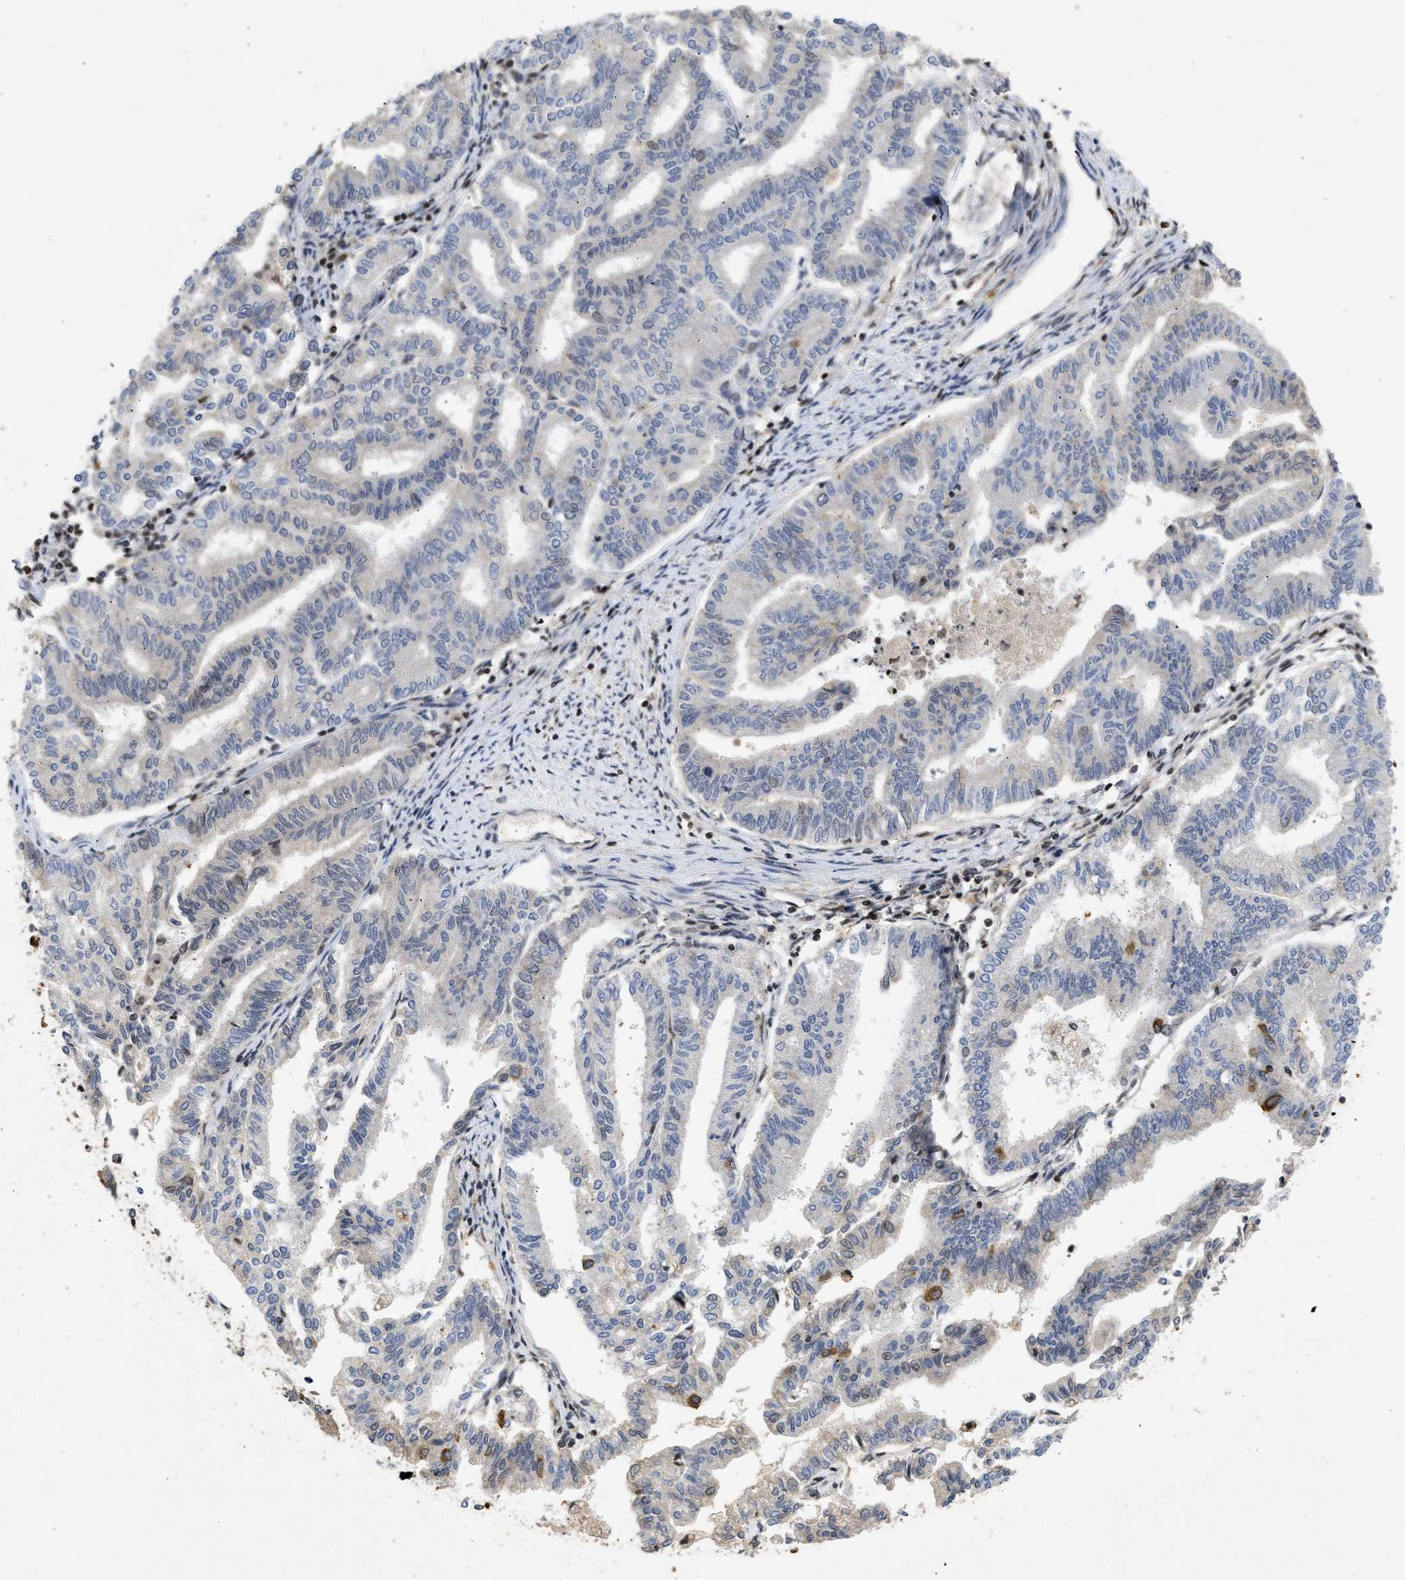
{"staining": {"intensity": "negative", "quantity": "none", "location": "none"}, "tissue": "endometrial cancer", "cell_type": "Tumor cells", "image_type": "cancer", "snomed": [{"axis": "morphology", "description": "Adenocarcinoma, NOS"}, {"axis": "topography", "description": "Endometrium"}], "caption": "The histopathology image demonstrates no staining of tumor cells in adenocarcinoma (endometrial).", "gene": "ENSG00000142539", "patient": {"sex": "female", "age": 79}}